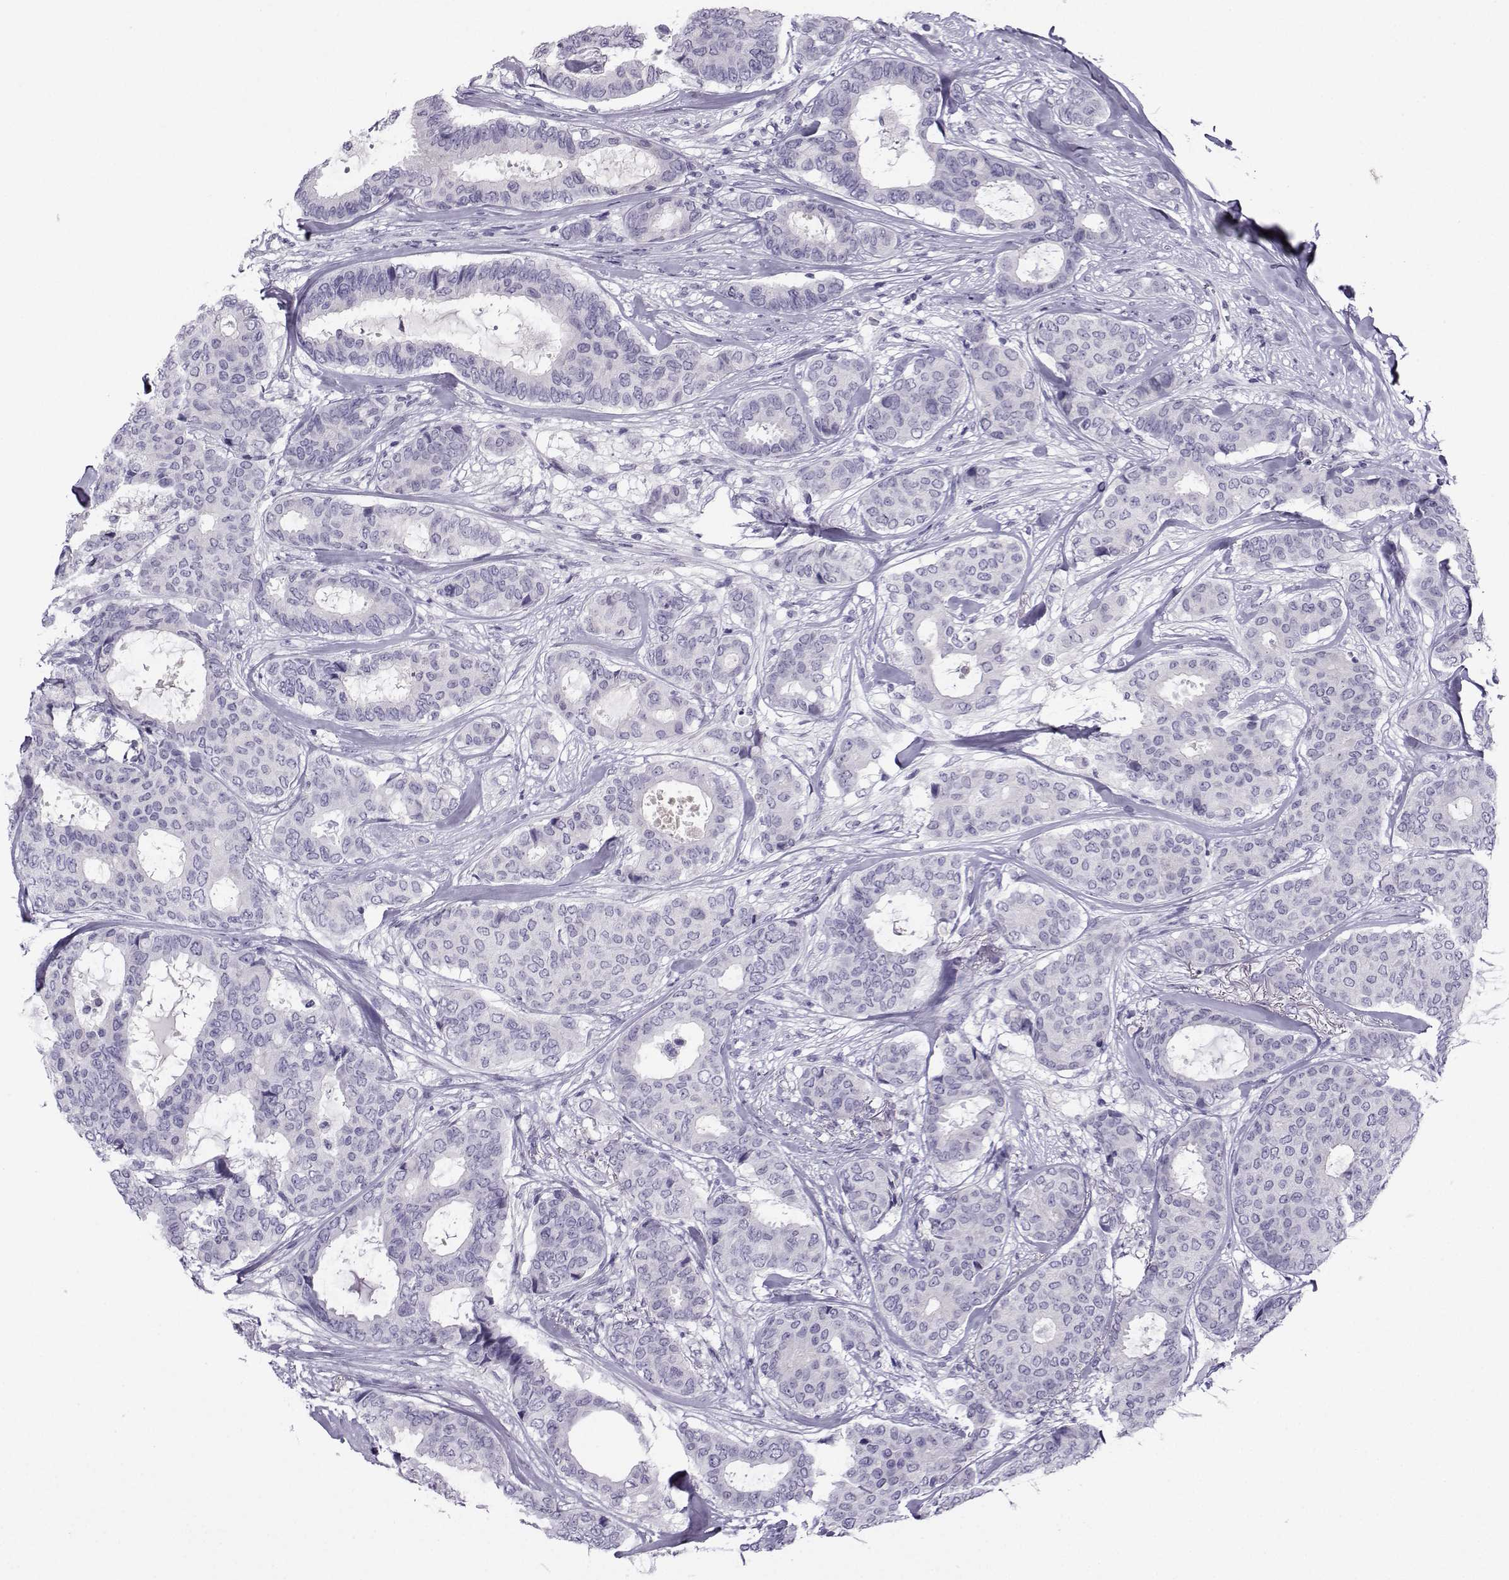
{"staining": {"intensity": "negative", "quantity": "none", "location": "none"}, "tissue": "breast cancer", "cell_type": "Tumor cells", "image_type": "cancer", "snomed": [{"axis": "morphology", "description": "Duct carcinoma"}, {"axis": "topography", "description": "Breast"}], "caption": "Immunohistochemistry photomicrograph of human breast invasive ductal carcinoma stained for a protein (brown), which demonstrates no expression in tumor cells.", "gene": "ARMC2", "patient": {"sex": "female", "age": 75}}